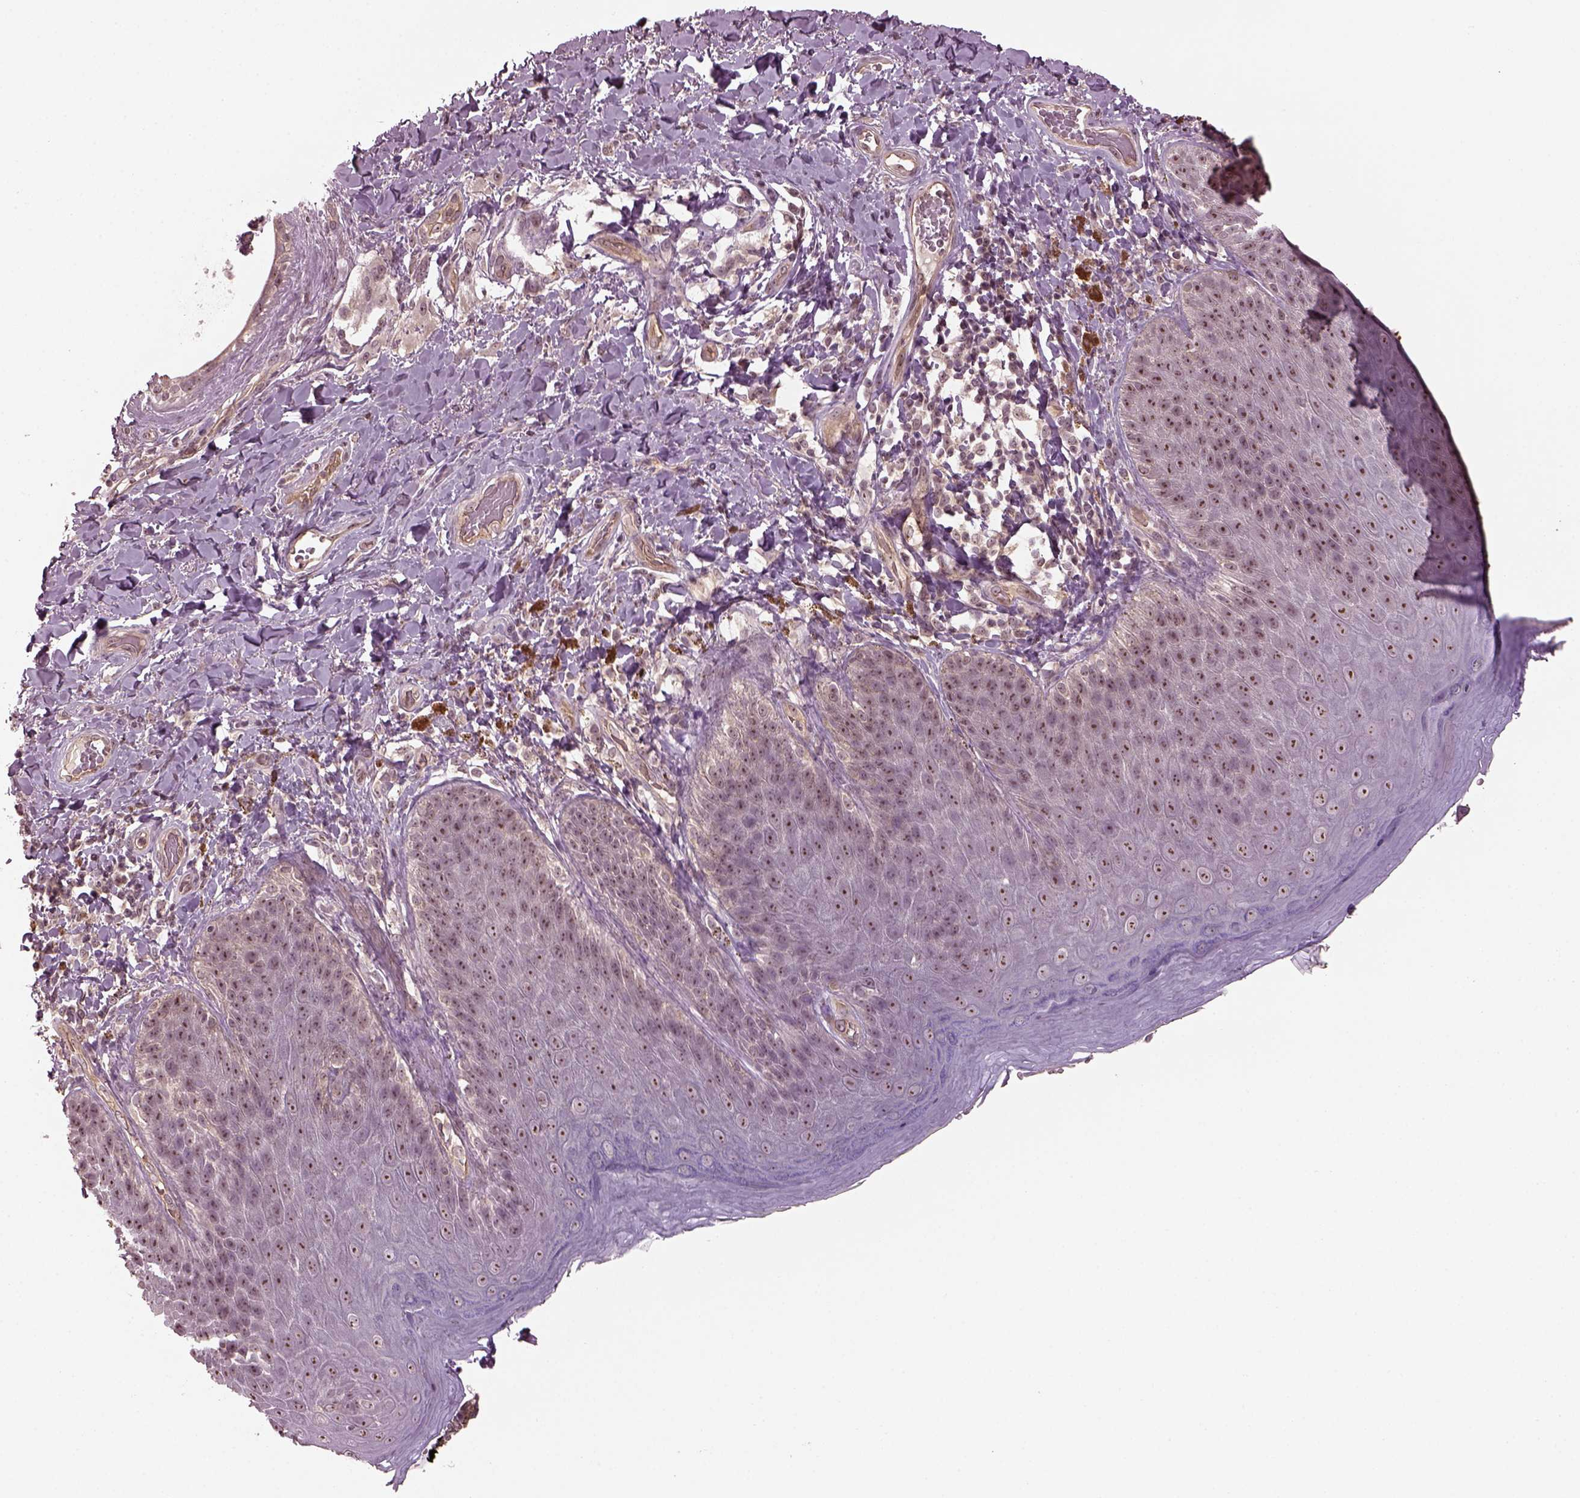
{"staining": {"intensity": "moderate", "quantity": "25%-75%", "location": "nuclear"}, "tissue": "skin", "cell_type": "Epidermal cells", "image_type": "normal", "snomed": [{"axis": "morphology", "description": "Normal tissue, NOS"}, {"axis": "topography", "description": "Anal"}], "caption": "An immunohistochemistry micrograph of unremarkable tissue is shown. Protein staining in brown highlights moderate nuclear positivity in skin within epidermal cells. Using DAB (brown) and hematoxylin (blue) stains, captured at high magnification using brightfield microscopy.", "gene": "GNRH1", "patient": {"sex": "male", "age": 53}}